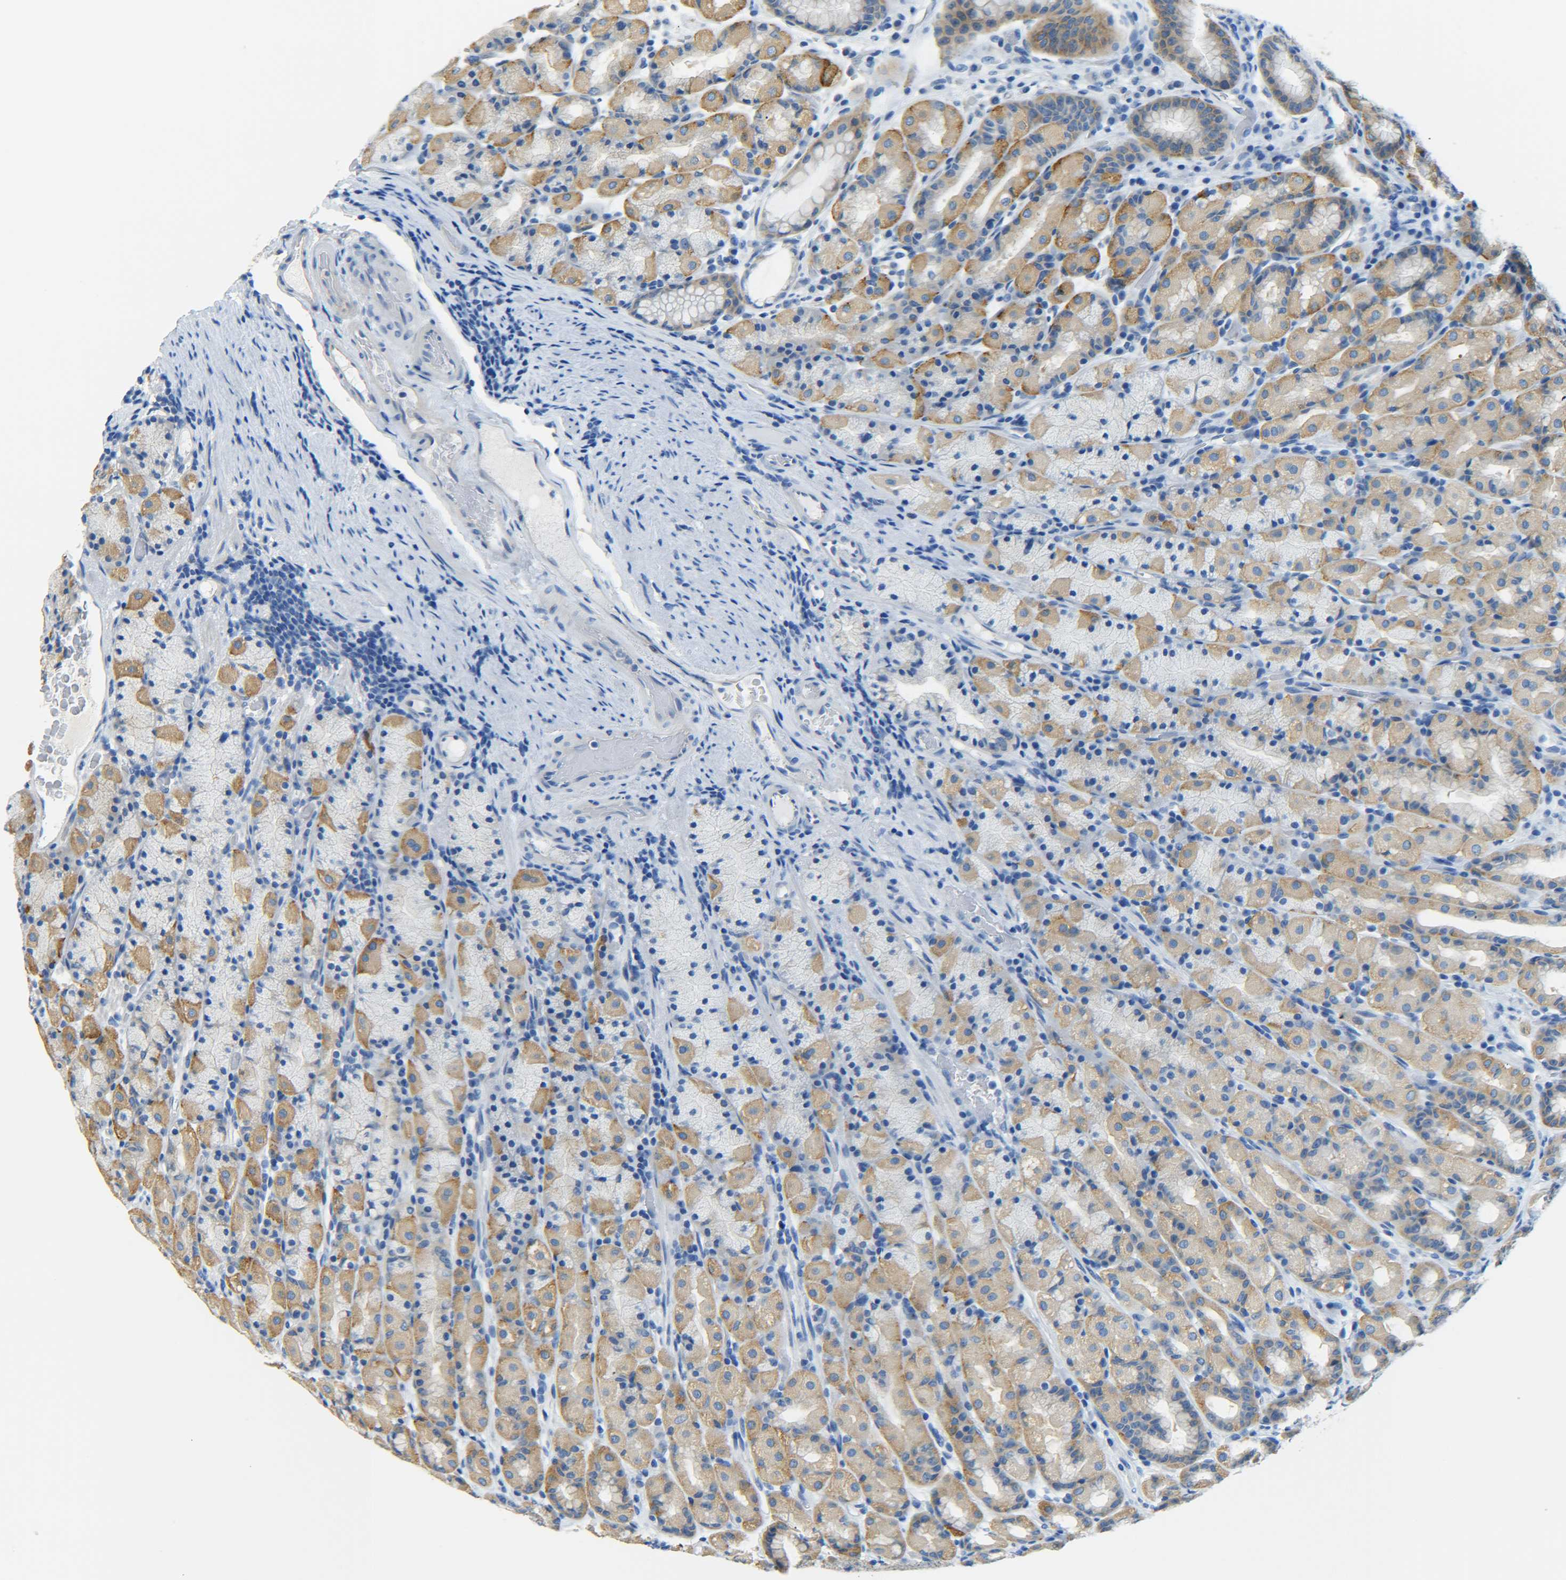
{"staining": {"intensity": "moderate", "quantity": "25%-75%", "location": "cytoplasmic/membranous"}, "tissue": "stomach", "cell_type": "Glandular cells", "image_type": "normal", "snomed": [{"axis": "morphology", "description": "Normal tissue, NOS"}, {"axis": "topography", "description": "Stomach, upper"}], "caption": "Moderate cytoplasmic/membranous staining is present in about 25%-75% of glandular cells in benign stomach.", "gene": "LRCH3", "patient": {"sex": "male", "age": 68}}